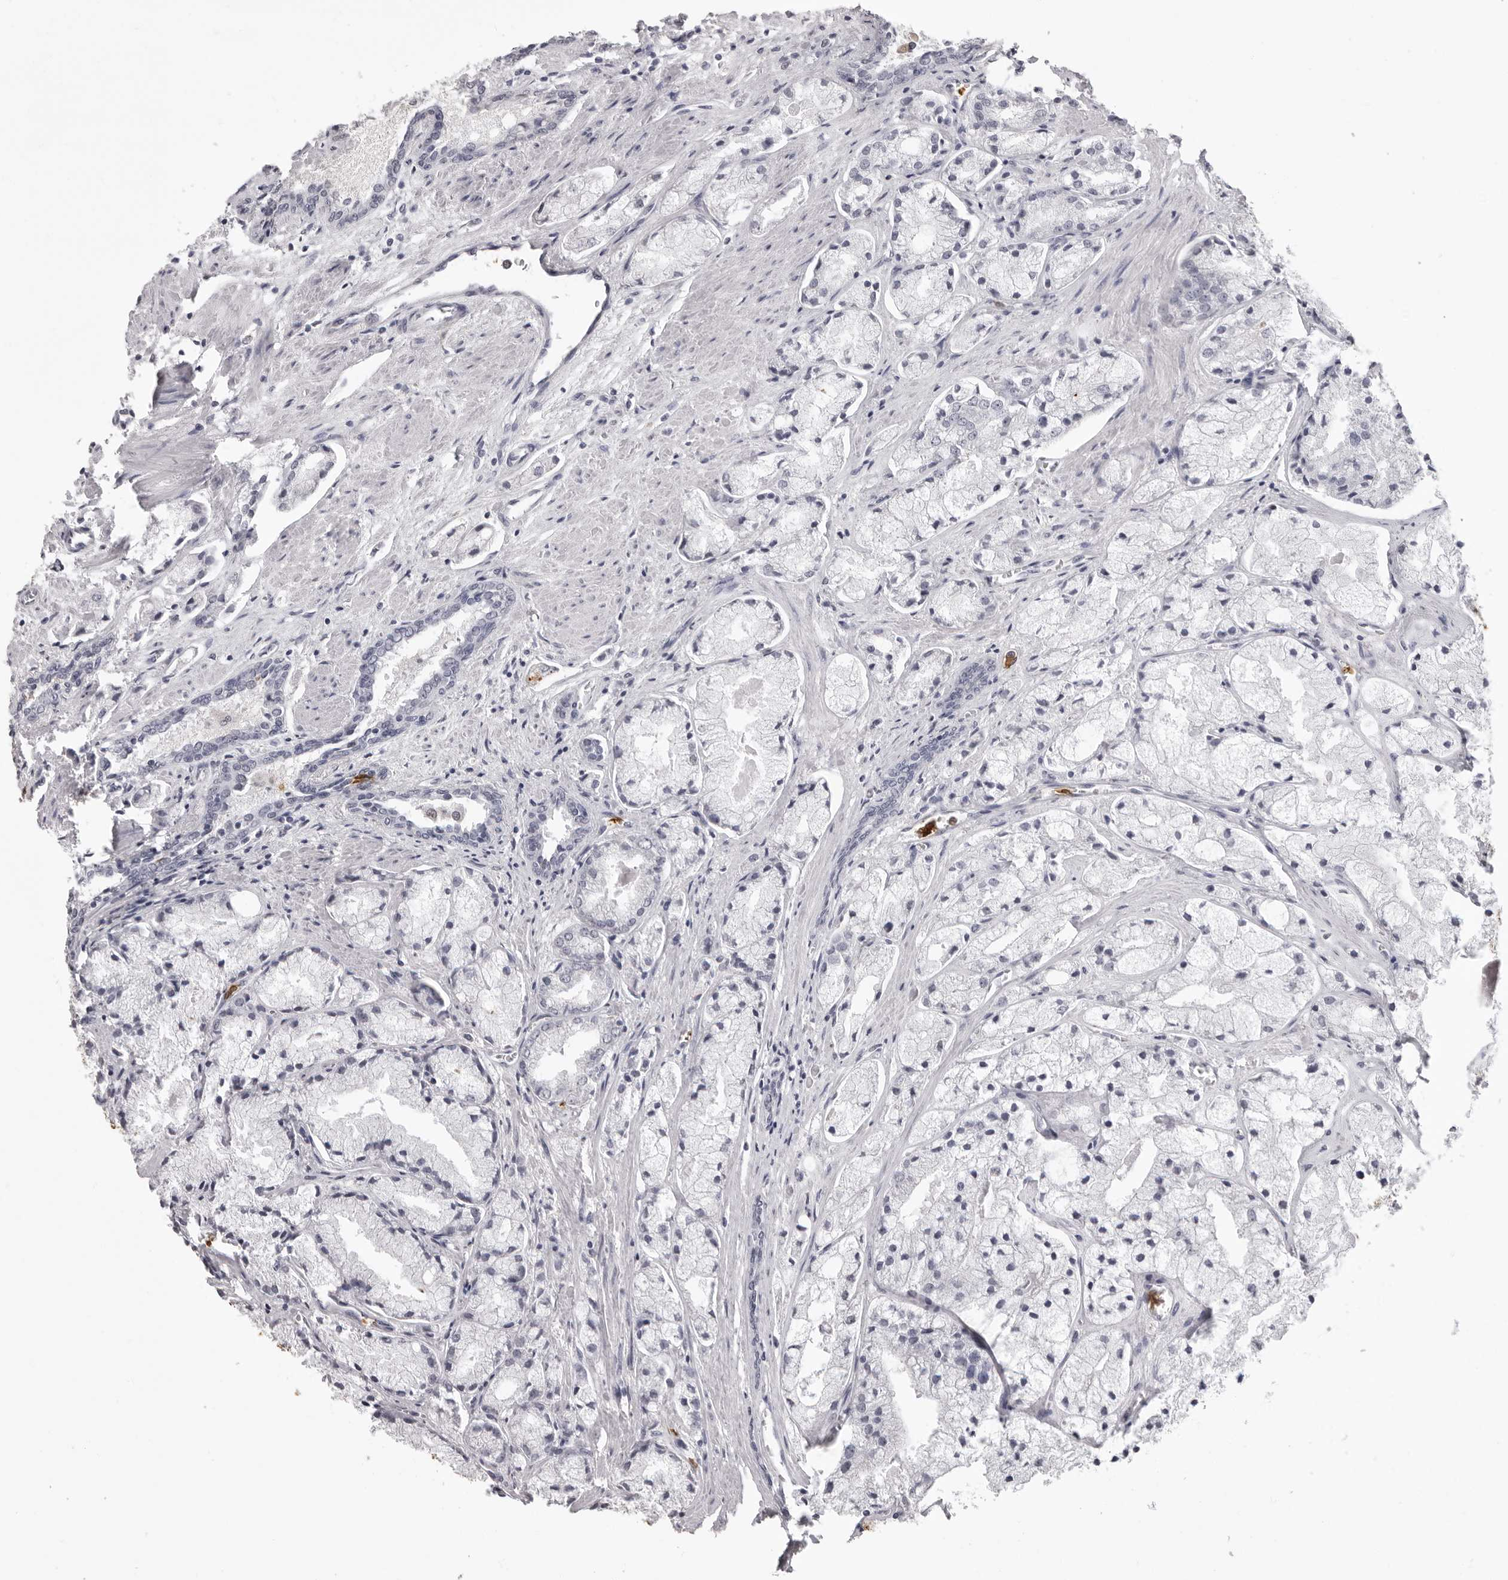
{"staining": {"intensity": "negative", "quantity": "none", "location": "none"}, "tissue": "prostate cancer", "cell_type": "Tumor cells", "image_type": "cancer", "snomed": [{"axis": "morphology", "description": "Adenocarcinoma, High grade"}, {"axis": "topography", "description": "Prostate"}], "caption": "High power microscopy image of an IHC photomicrograph of high-grade adenocarcinoma (prostate), revealing no significant staining in tumor cells.", "gene": "IL31", "patient": {"sex": "male", "age": 50}}